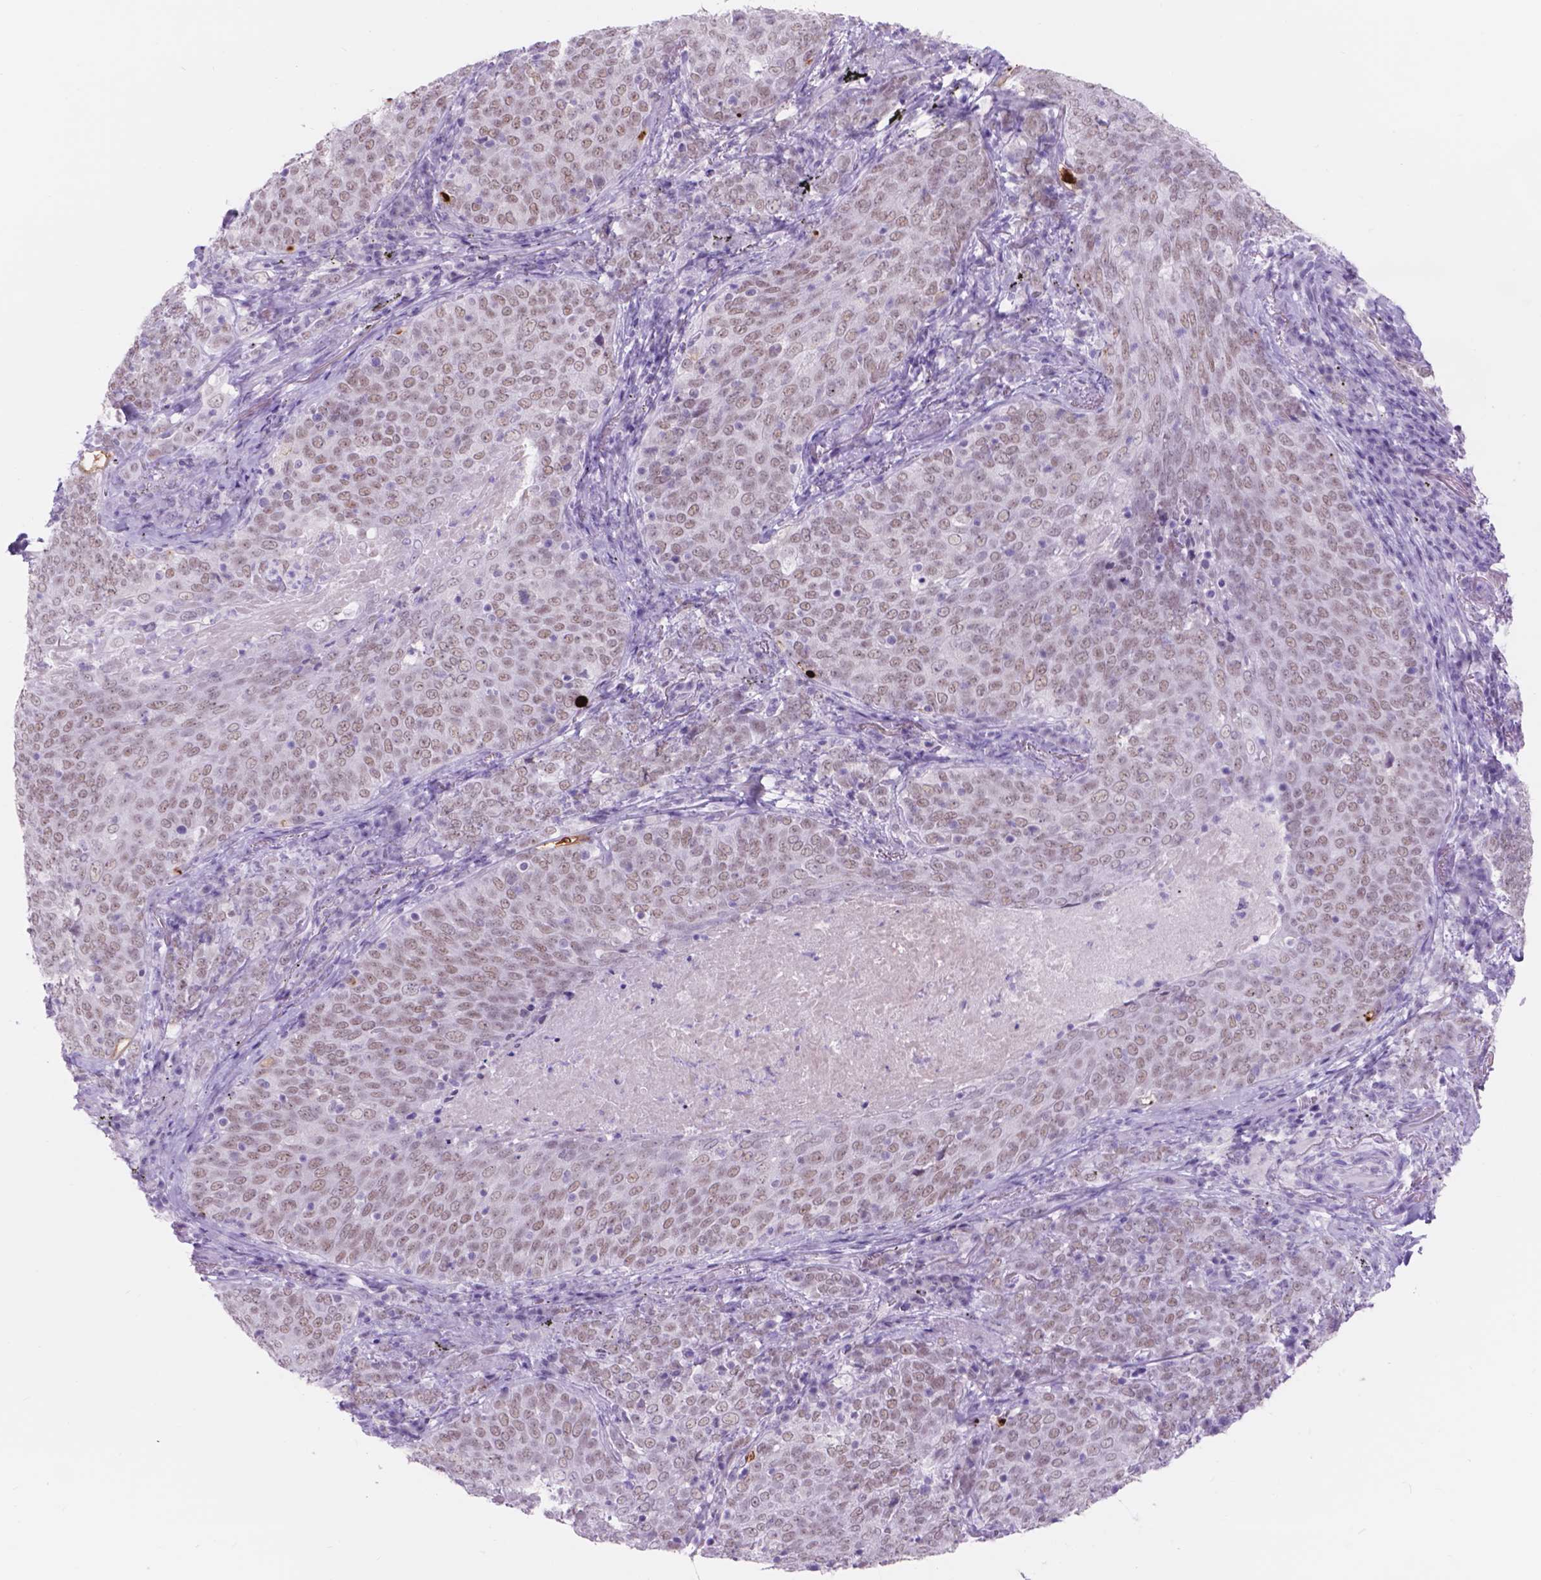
{"staining": {"intensity": "weak", "quantity": ">75%", "location": "nuclear"}, "tissue": "lung cancer", "cell_type": "Tumor cells", "image_type": "cancer", "snomed": [{"axis": "morphology", "description": "Squamous cell carcinoma, NOS"}, {"axis": "topography", "description": "Lung"}], "caption": "Lung squamous cell carcinoma was stained to show a protein in brown. There is low levels of weak nuclear positivity in about >75% of tumor cells.", "gene": "DCC", "patient": {"sex": "male", "age": 82}}